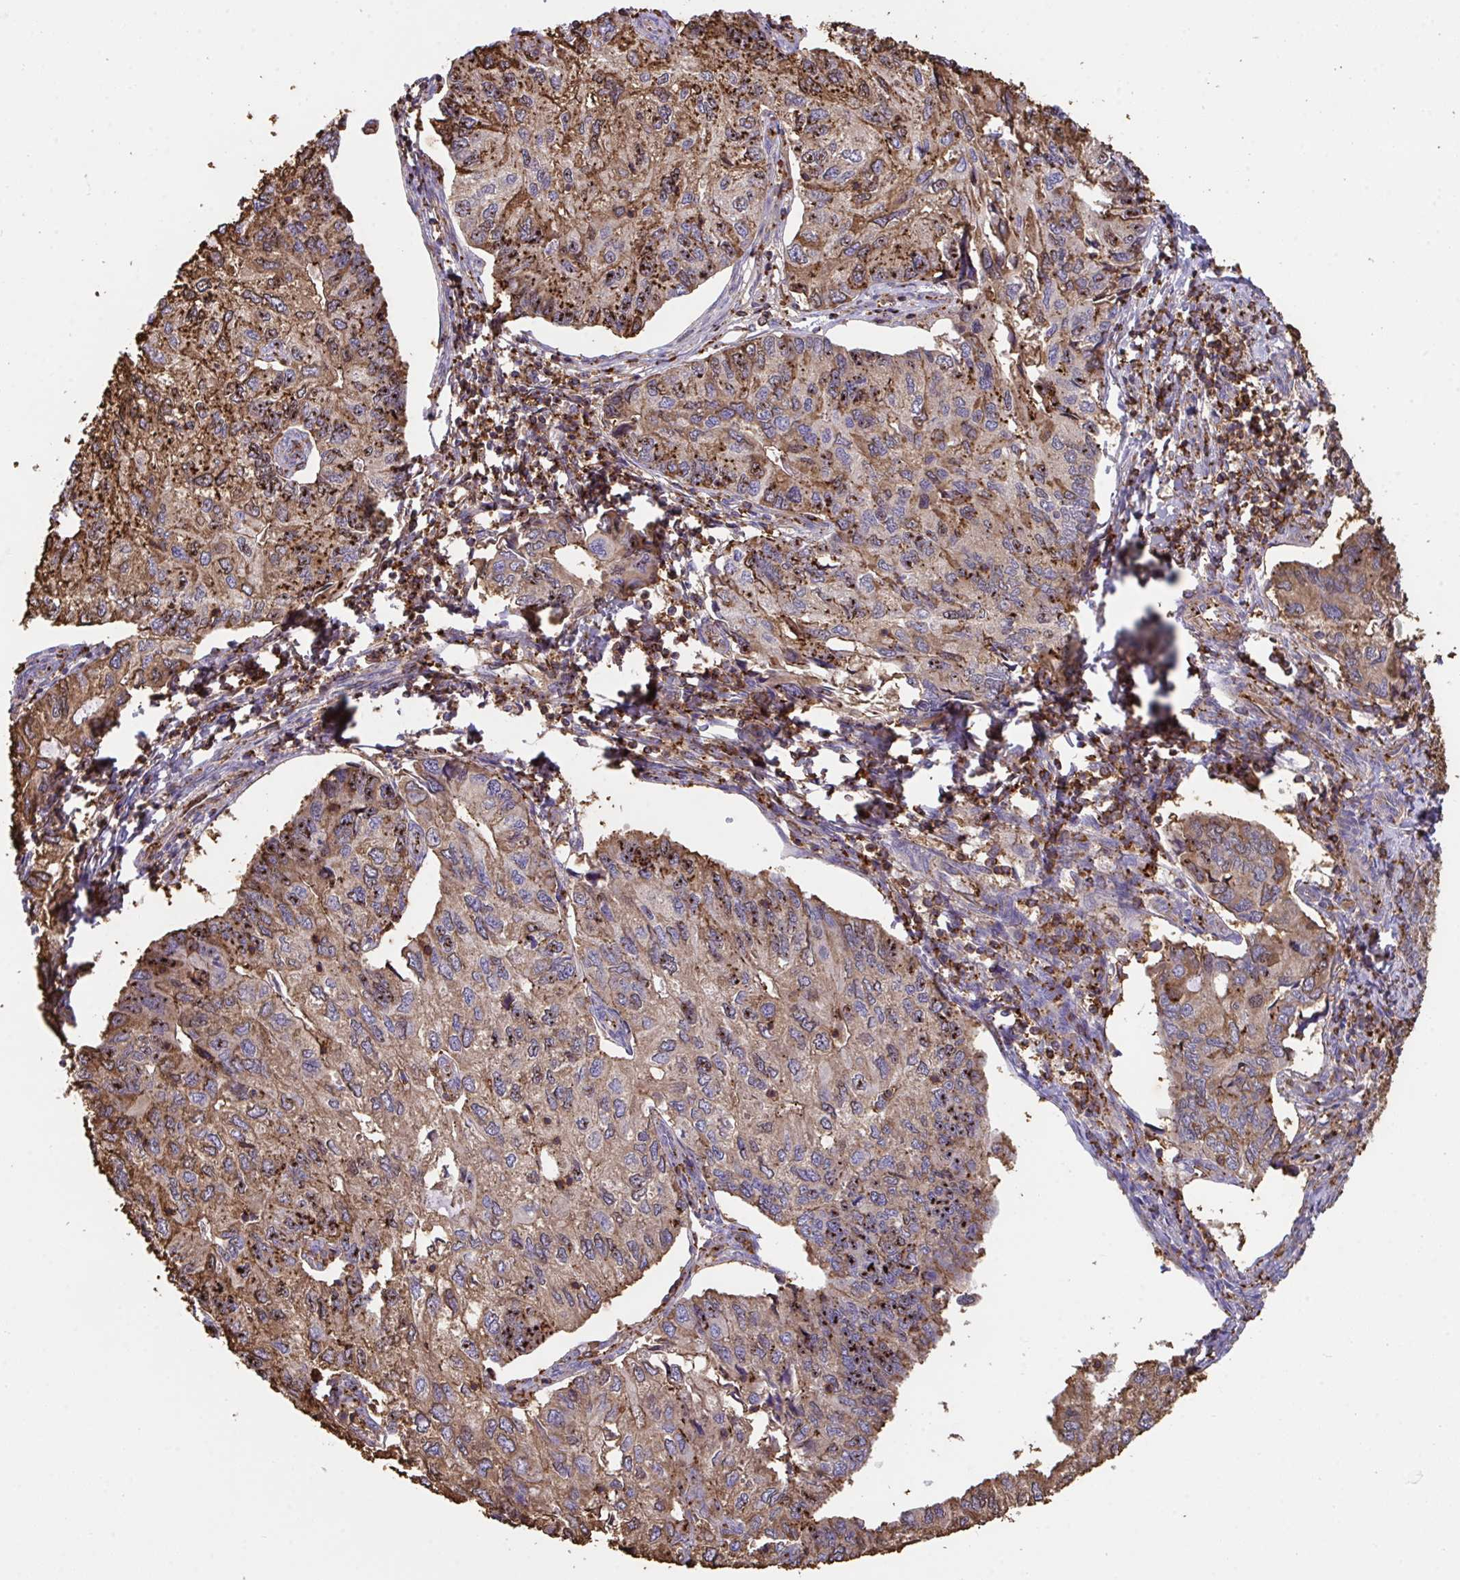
{"staining": {"intensity": "strong", "quantity": ">75%", "location": "cytoplasmic/membranous"}, "tissue": "endometrial cancer", "cell_type": "Tumor cells", "image_type": "cancer", "snomed": [{"axis": "morphology", "description": "Carcinoma, NOS"}, {"axis": "topography", "description": "Uterus"}], "caption": "Endometrial cancer (carcinoma) tissue shows strong cytoplasmic/membranous positivity in about >75% of tumor cells Nuclei are stained in blue.", "gene": "PPIH", "patient": {"sex": "female", "age": 76}}